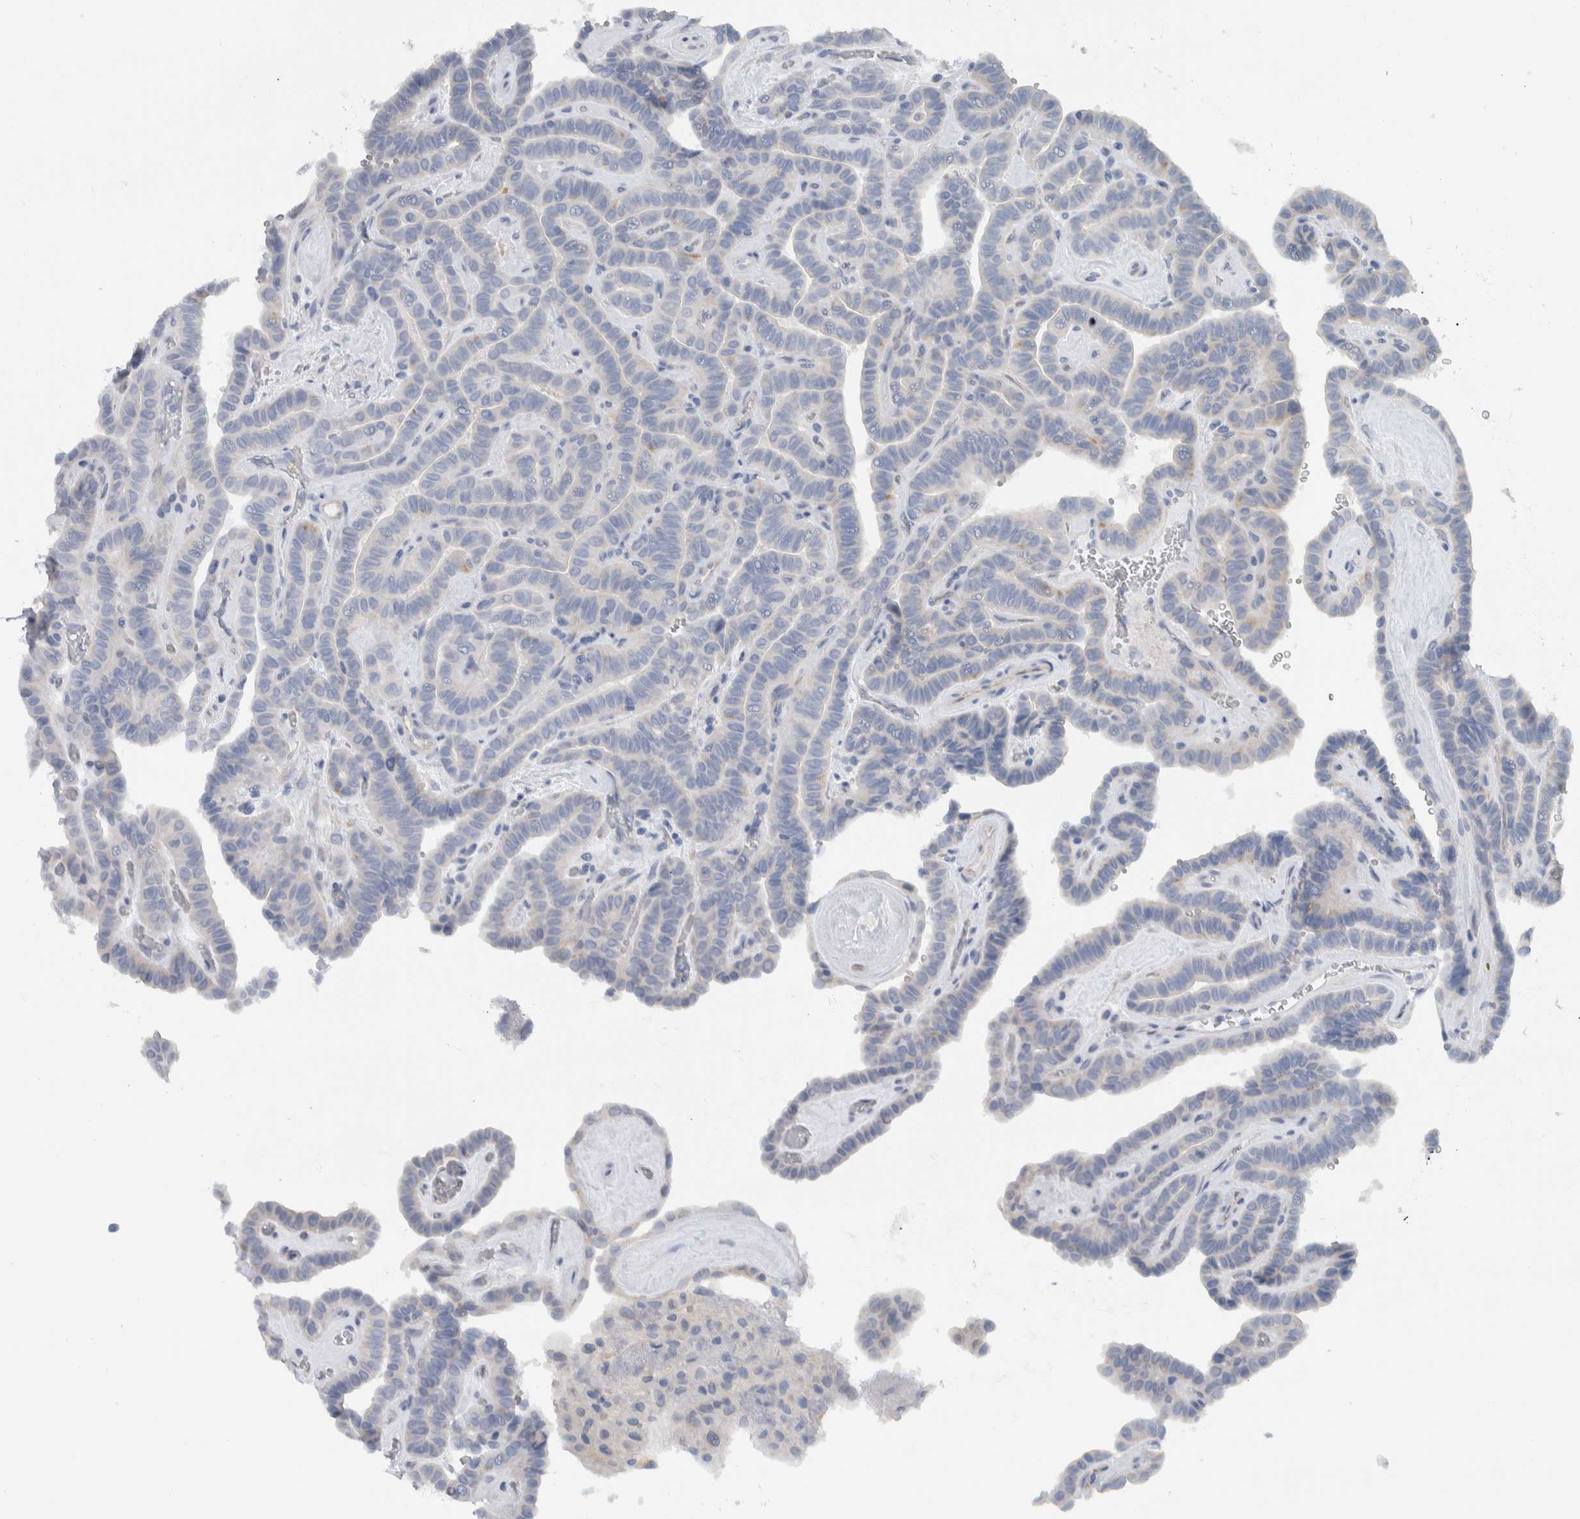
{"staining": {"intensity": "negative", "quantity": "none", "location": "none"}, "tissue": "thyroid cancer", "cell_type": "Tumor cells", "image_type": "cancer", "snomed": [{"axis": "morphology", "description": "Papillary adenocarcinoma, NOS"}, {"axis": "topography", "description": "Thyroid gland"}], "caption": "The micrograph demonstrates no significant staining in tumor cells of thyroid papillary adenocarcinoma.", "gene": "NEFM", "patient": {"sex": "male", "age": 77}}